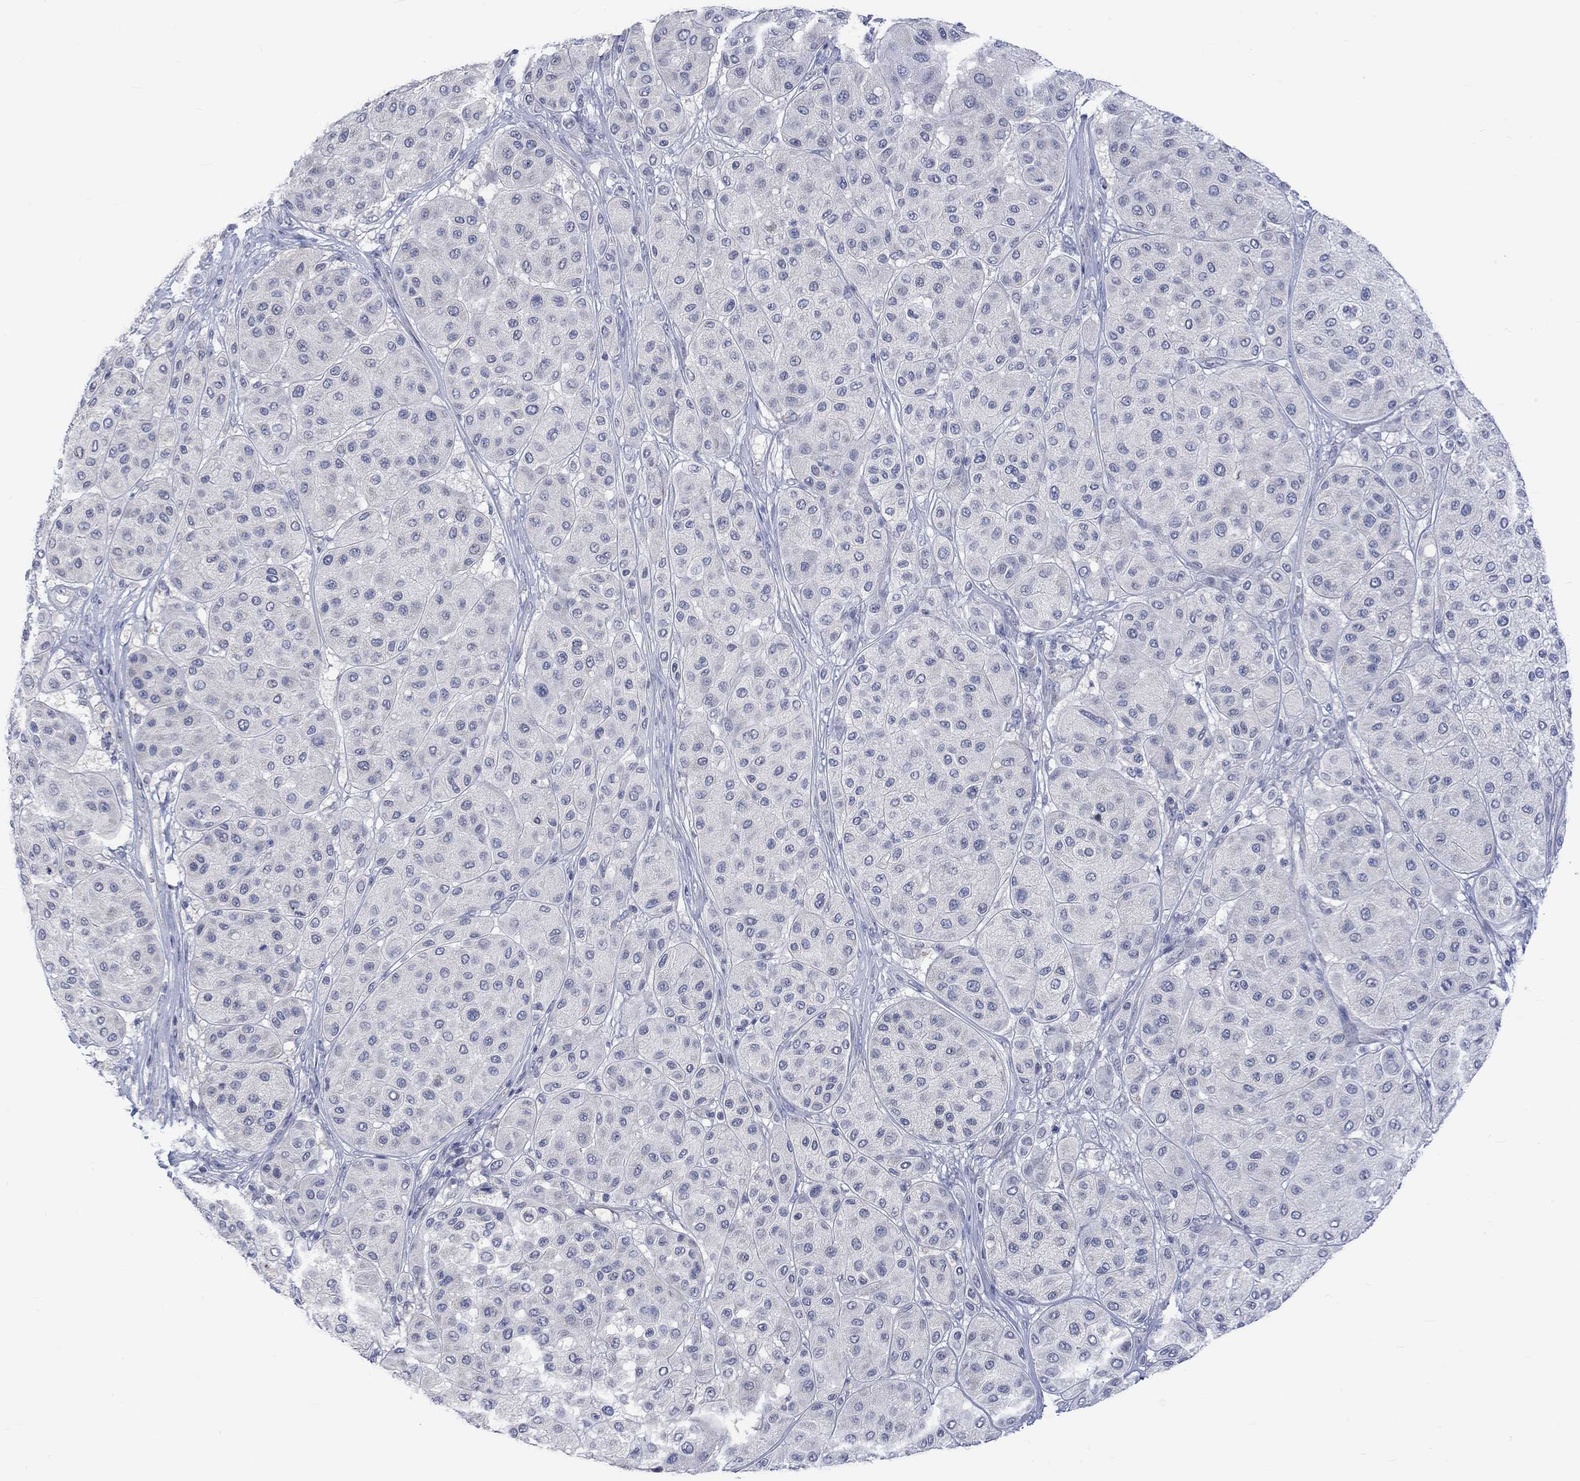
{"staining": {"intensity": "negative", "quantity": "none", "location": "none"}, "tissue": "melanoma", "cell_type": "Tumor cells", "image_type": "cancer", "snomed": [{"axis": "morphology", "description": "Malignant melanoma, Metastatic site"}, {"axis": "topography", "description": "Smooth muscle"}], "caption": "Immunohistochemistry micrograph of human malignant melanoma (metastatic site) stained for a protein (brown), which displays no expression in tumor cells.", "gene": "DCX", "patient": {"sex": "male", "age": 41}}